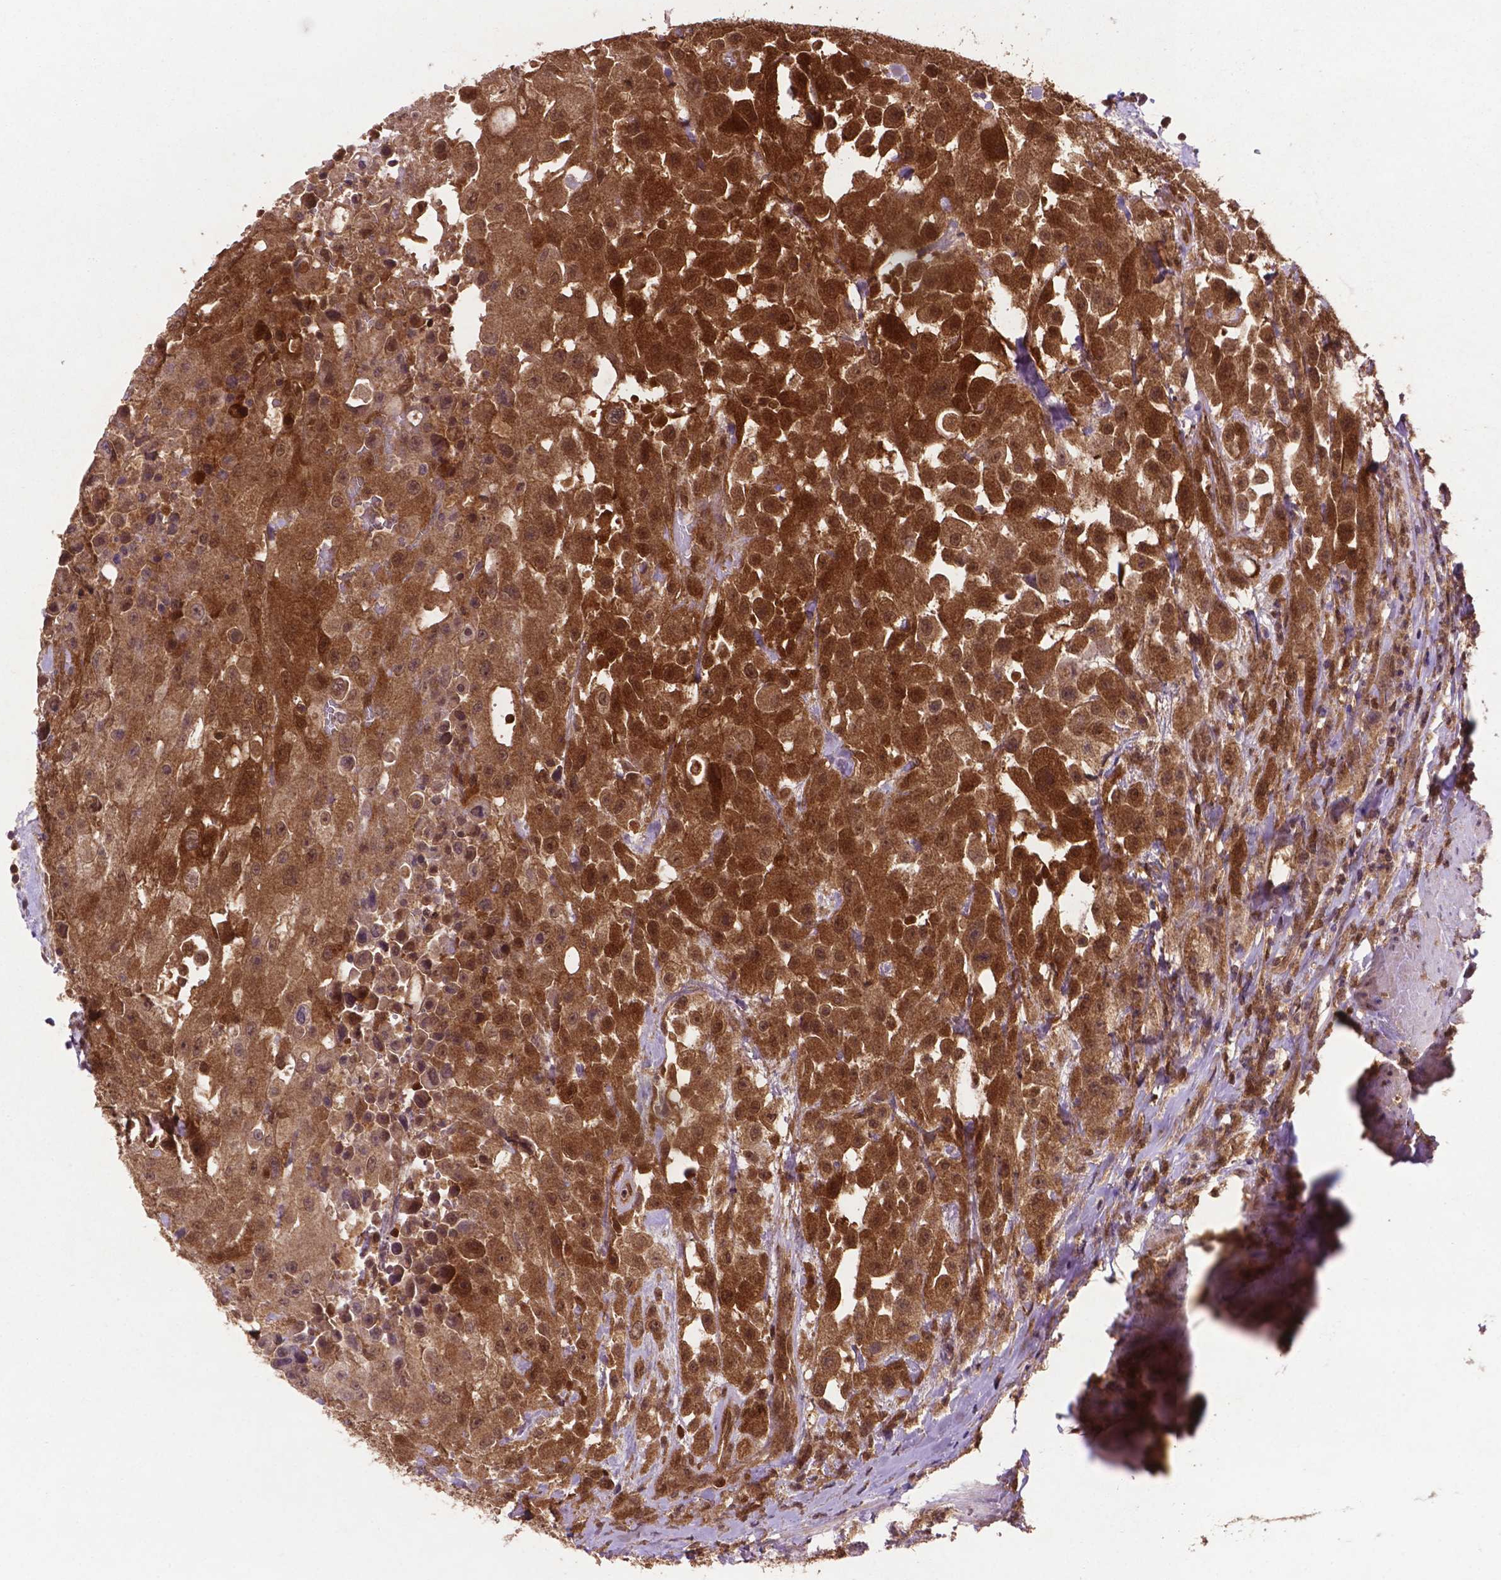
{"staining": {"intensity": "strong", "quantity": ">75%", "location": "cytoplasmic/membranous,nuclear"}, "tissue": "urothelial cancer", "cell_type": "Tumor cells", "image_type": "cancer", "snomed": [{"axis": "morphology", "description": "Urothelial carcinoma, High grade"}, {"axis": "topography", "description": "Urinary bladder"}], "caption": "Immunohistochemical staining of human urothelial carcinoma (high-grade) shows strong cytoplasmic/membranous and nuclear protein expression in approximately >75% of tumor cells.", "gene": "UBE2L6", "patient": {"sex": "male", "age": 79}}